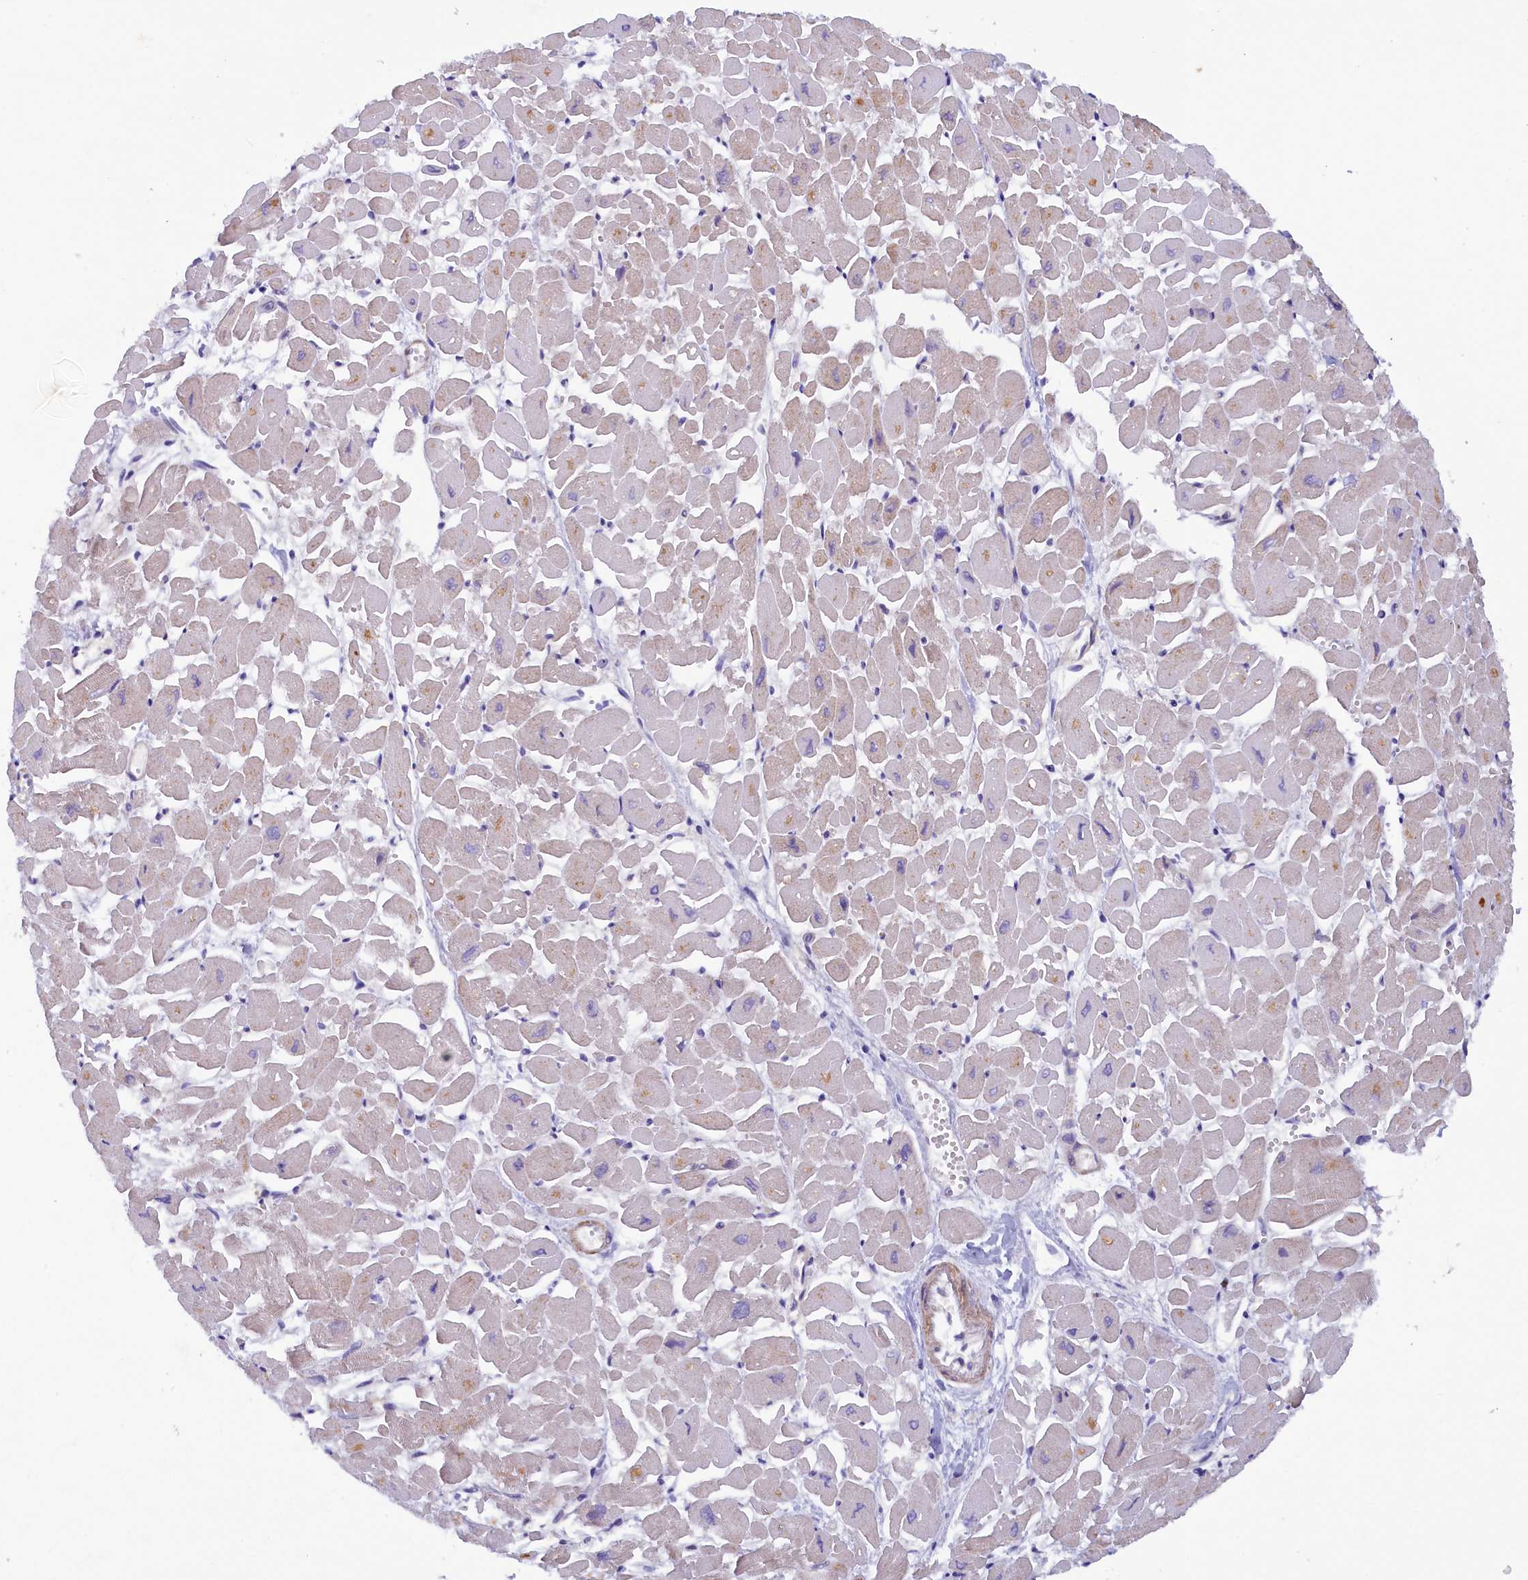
{"staining": {"intensity": "weak", "quantity": "<25%", "location": "cytoplasmic/membranous"}, "tissue": "heart muscle", "cell_type": "Cardiomyocytes", "image_type": "normal", "snomed": [{"axis": "morphology", "description": "Normal tissue, NOS"}, {"axis": "topography", "description": "Heart"}], "caption": "Immunohistochemistry (IHC) histopathology image of unremarkable heart muscle: human heart muscle stained with DAB shows no significant protein positivity in cardiomyocytes.", "gene": "JPT2", "patient": {"sex": "male", "age": 54}}